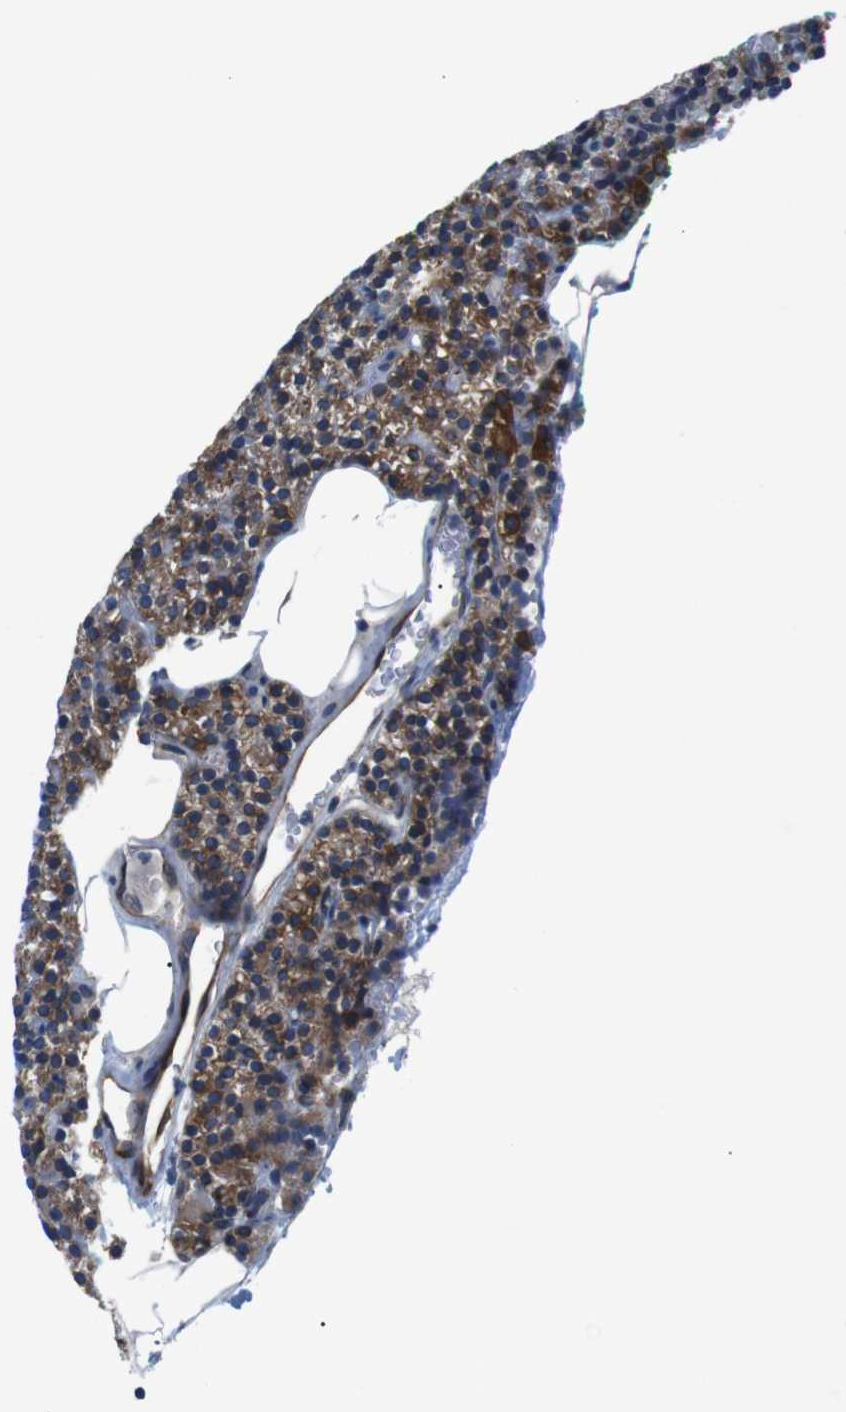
{"staining": {"intensity": "moderate", "quantity": ">75%", "location": "cytoplasmic/membranous"}, "tissue": "parathyroid gland", "cell_type": "Glandular cells", "image_type": "normal", "snomed": [{"axis": "morphology", "description": "Normal tissue, NOS"}, {"axis": "morphology", "description": "Hyperplasia, NOS"}, {"axis": "topography", "description": "Parathyroid gland"}], "caption": "Immunohistochemical staining of normal human parathyroid gland shows moderate cytoplasmic/membranous protein positivity in about >75% of glandular cells. (brown staining indicates protein expression, while blue staining denotes nuclei).", "gene": "HACD3", "patient": {"sex": "male", "age": 44}}